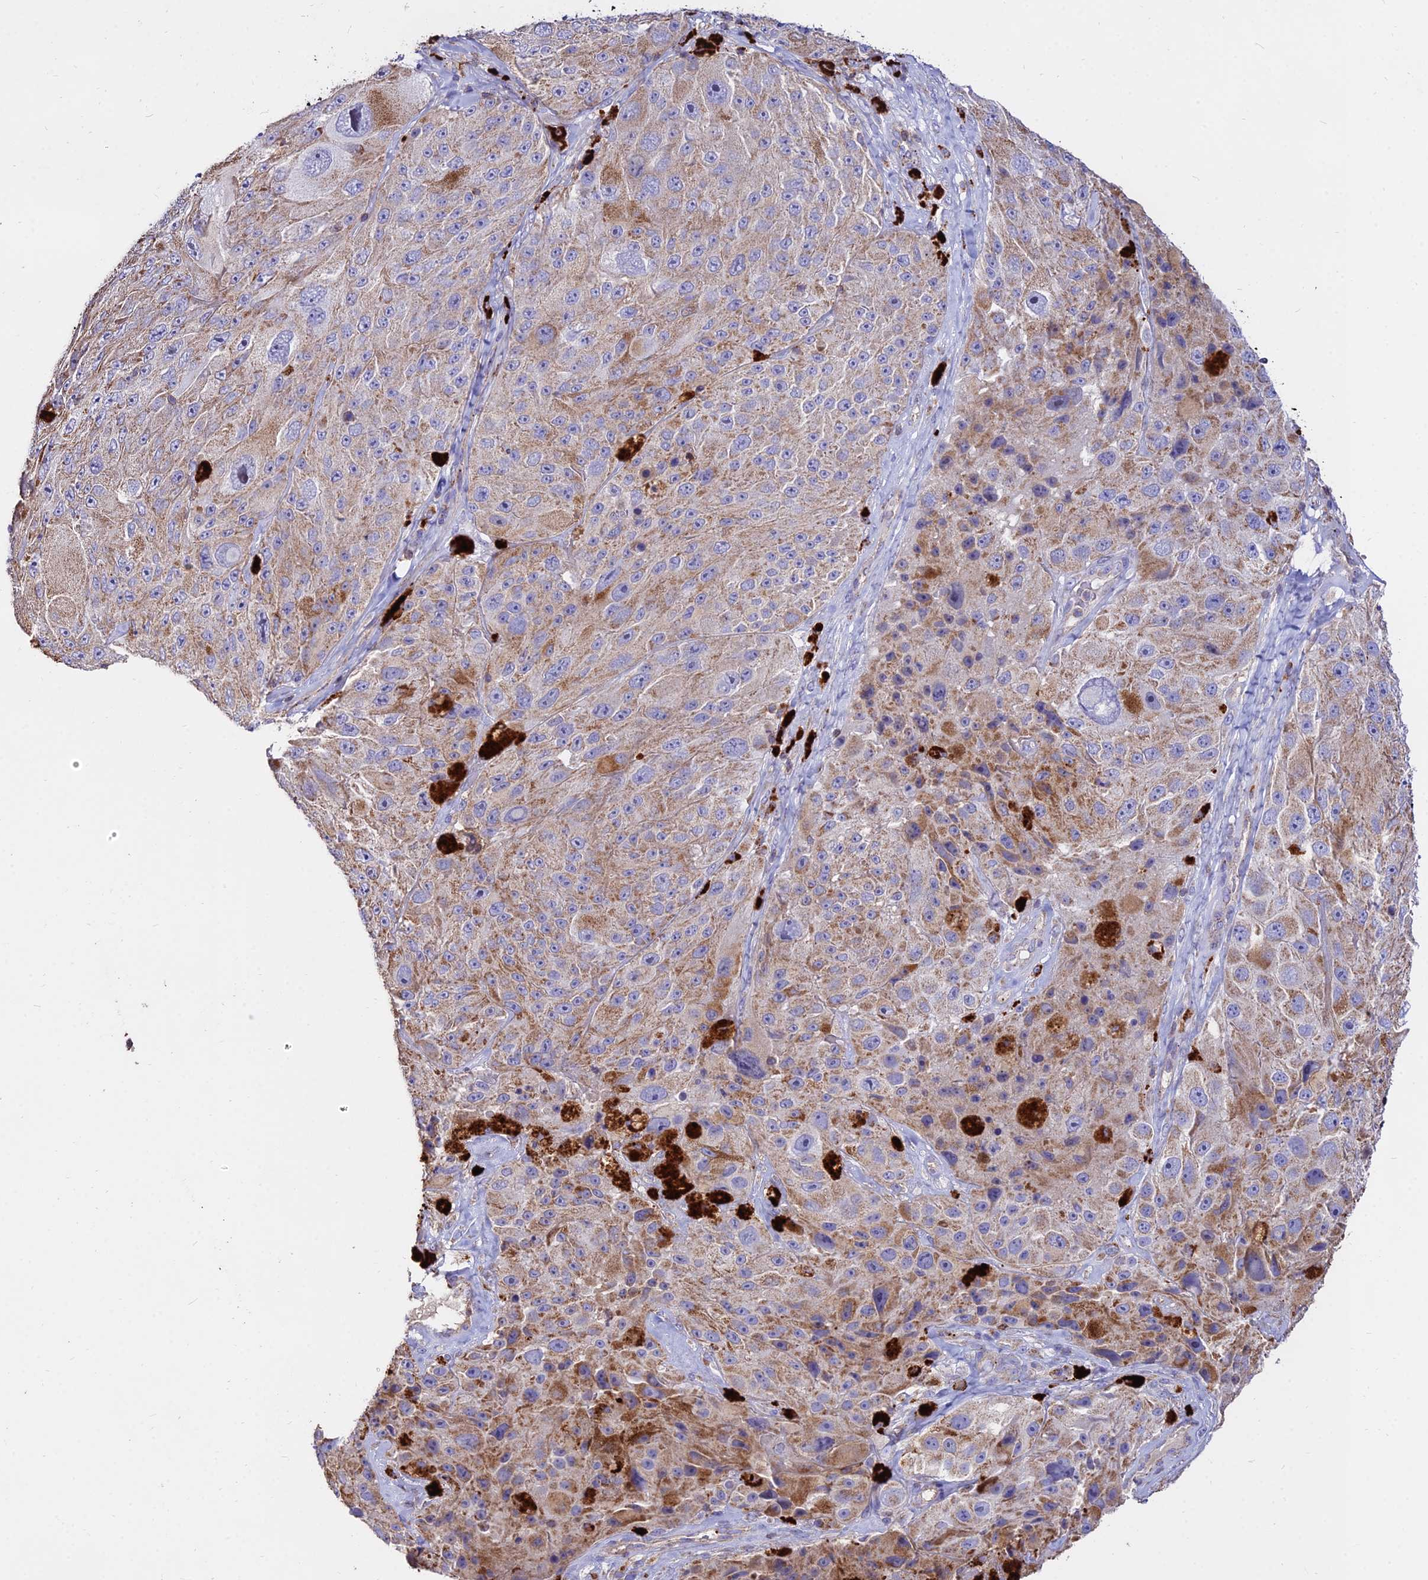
{"staining": {"intensity": "weak", "quantity": "25%-75%", "location": "cytoplasmic/membranous"}, "tissue": "melanoma", "cell_type": "Tumor cells", "image_type": "cancer", "snomed": [{"axis": "morphology", "description": "Malignant melanoma, Metastatic site"}, {"axis": "topography", "description": "Lymph node"}], "caption": "There is low levels of weak cytoplasmic/membranous positivity in tumor cells of melanoma, as demonstrated by immunohistochemical staining (brown color).", "gene": "PNLIPRP3", "patient": {"sex": "male", "age": 62}}